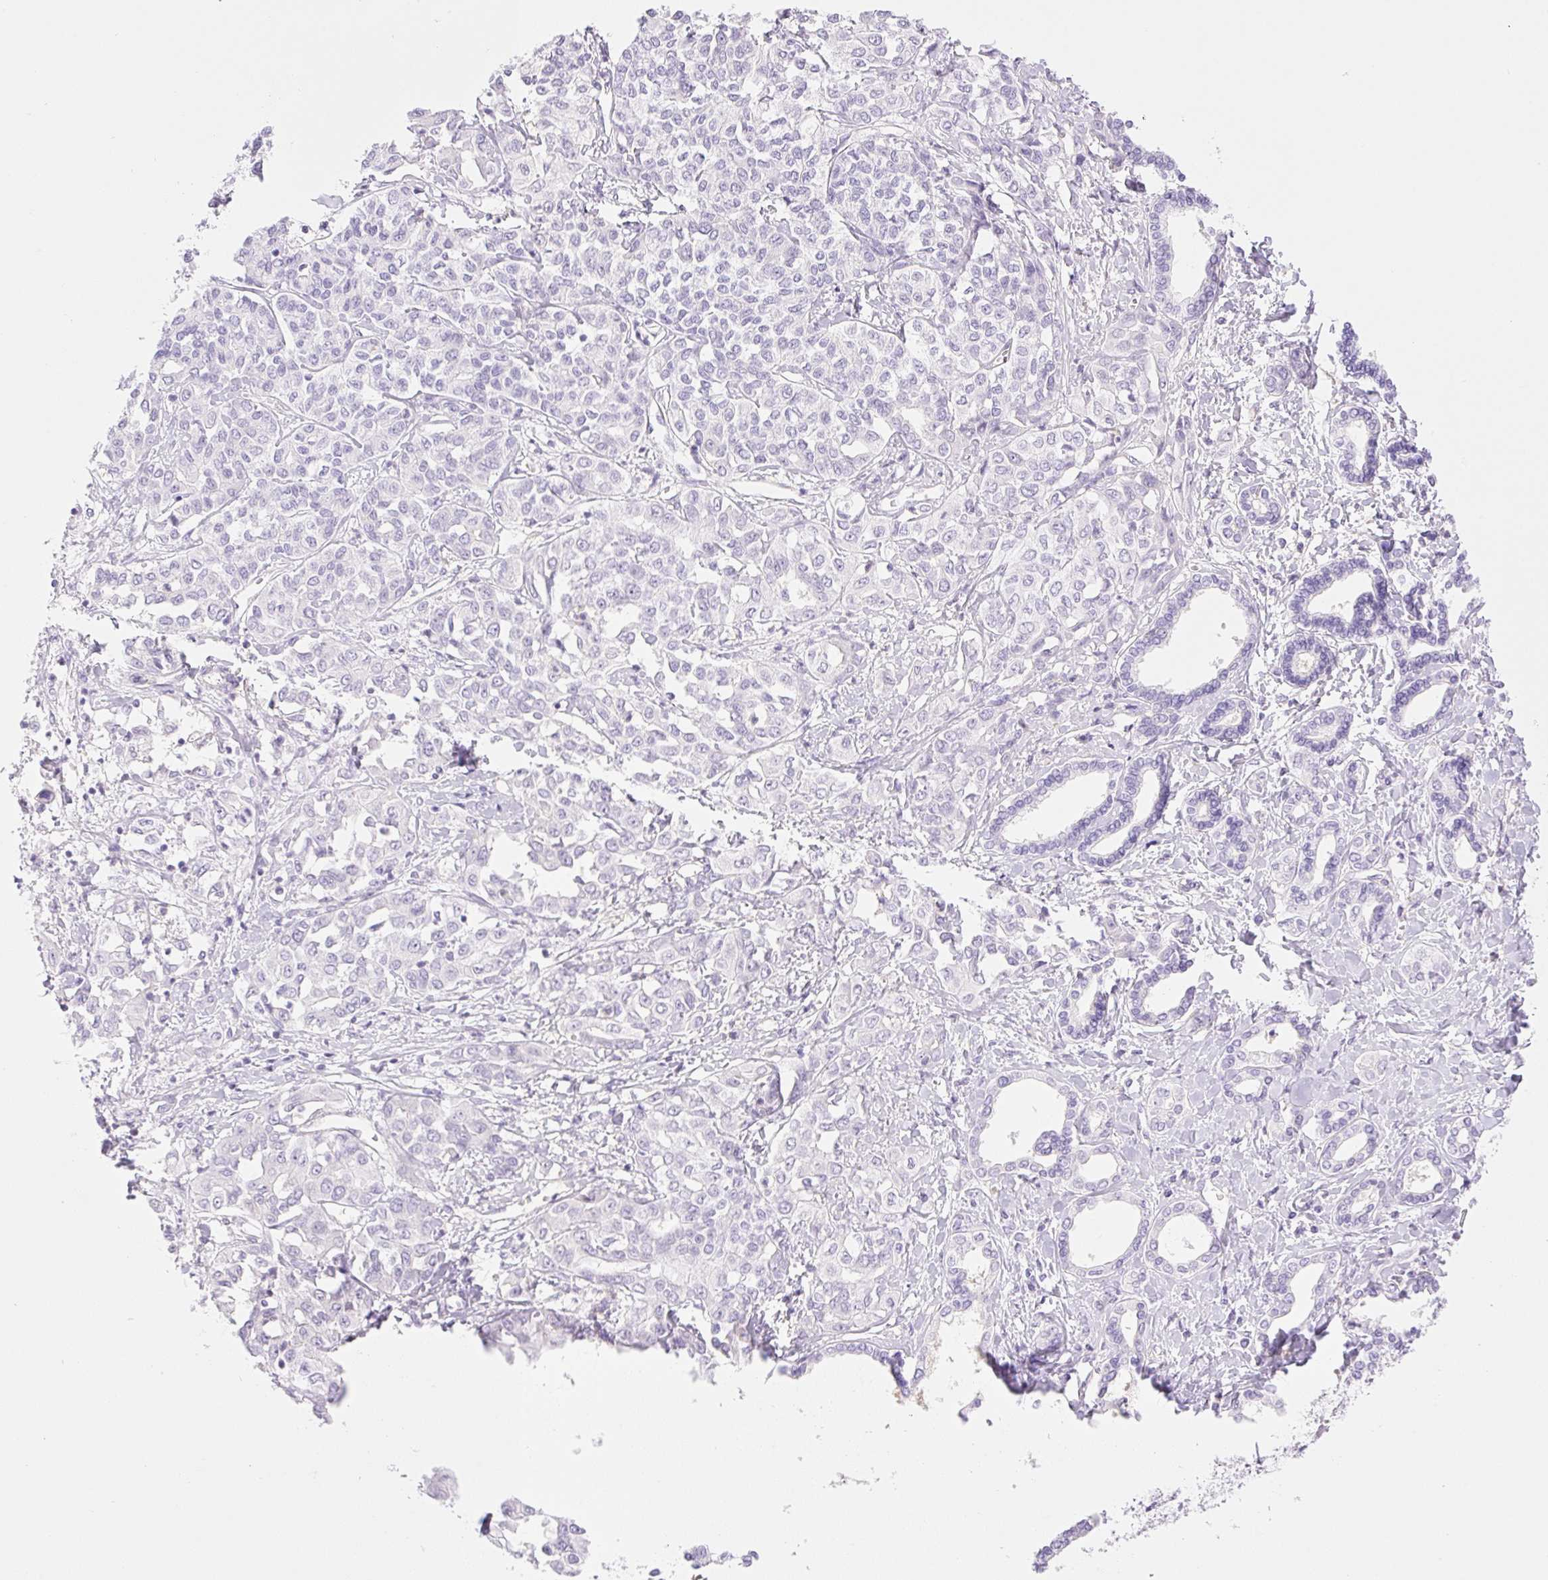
{"staining": {"intensity": "negative", "quantity": "none", "location": "none"}, "tissue": "liver cancer", "cell_type": "Tumor cells", "image_type": "cancer", "snomed": [{"axis": "morphology", "description": "Cholangiocarcinoma"}, {"axis": "topography", "description": "Liver"}], "caption": "Histopathology image shows no protein staining in tumor cells of liver cholangiocarcinoma tissue.", "gene": "EHD3", "patient": {"sex": "female", "age": 77}}